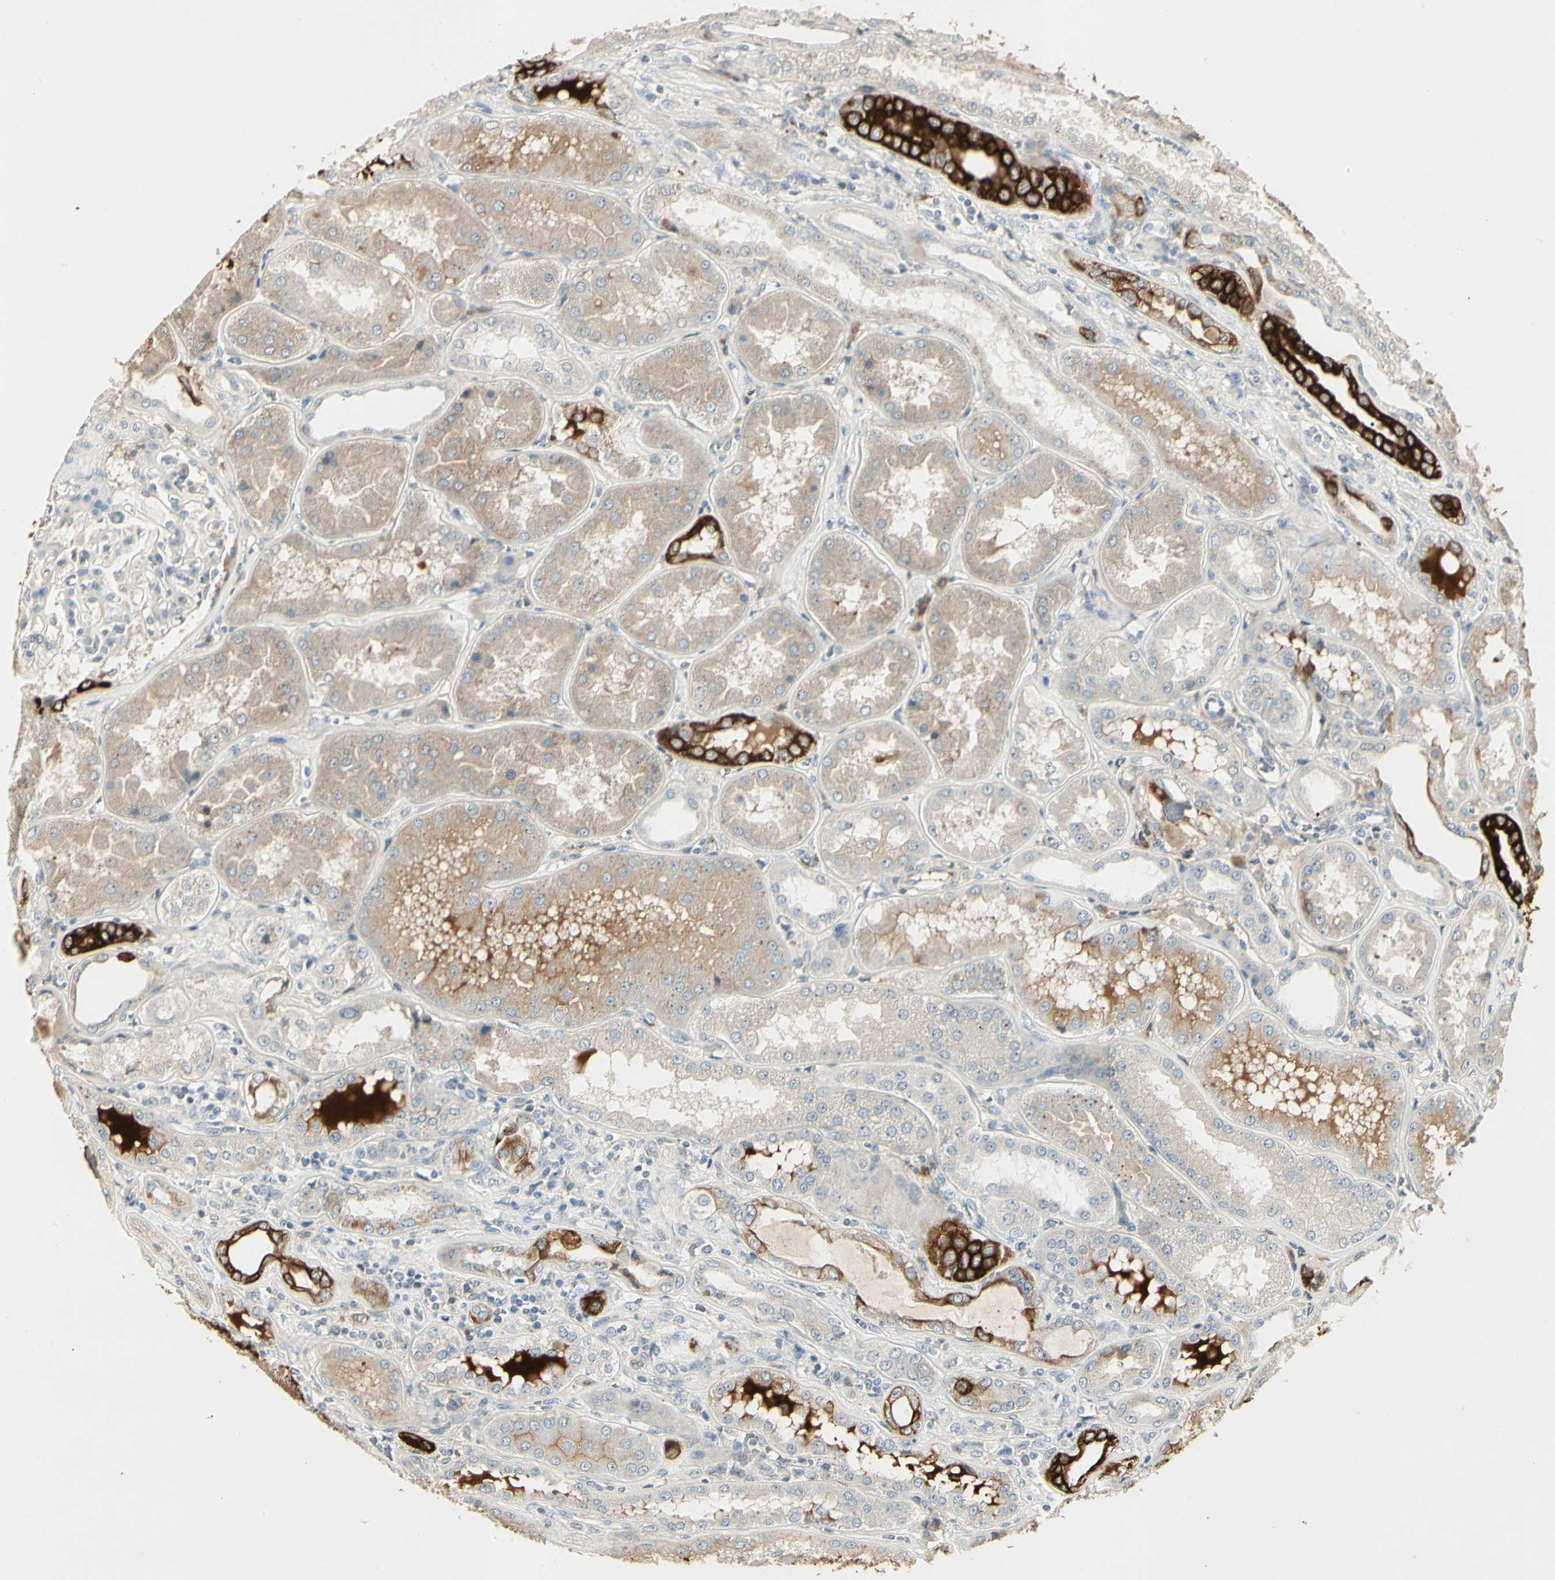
{"staining": {"intensity": "weak", "quantity": "<25%", "location": "cytoplasmic/membranous"}, "tissue": "kidney", "cell_type": "Cells in glomeruli", "image_type": "normal", "snomed": [{"axis": "morphology", "description": "Normal tissue, NOS"}, {"axis": "topography", "description": "Kidney"}], "caption": "Immunohistochemistry of benign kidney demonstrates no expression in cells in glomeruli.", "gene": "SKIL", "patient": {"sex": "female", "age": 56}}